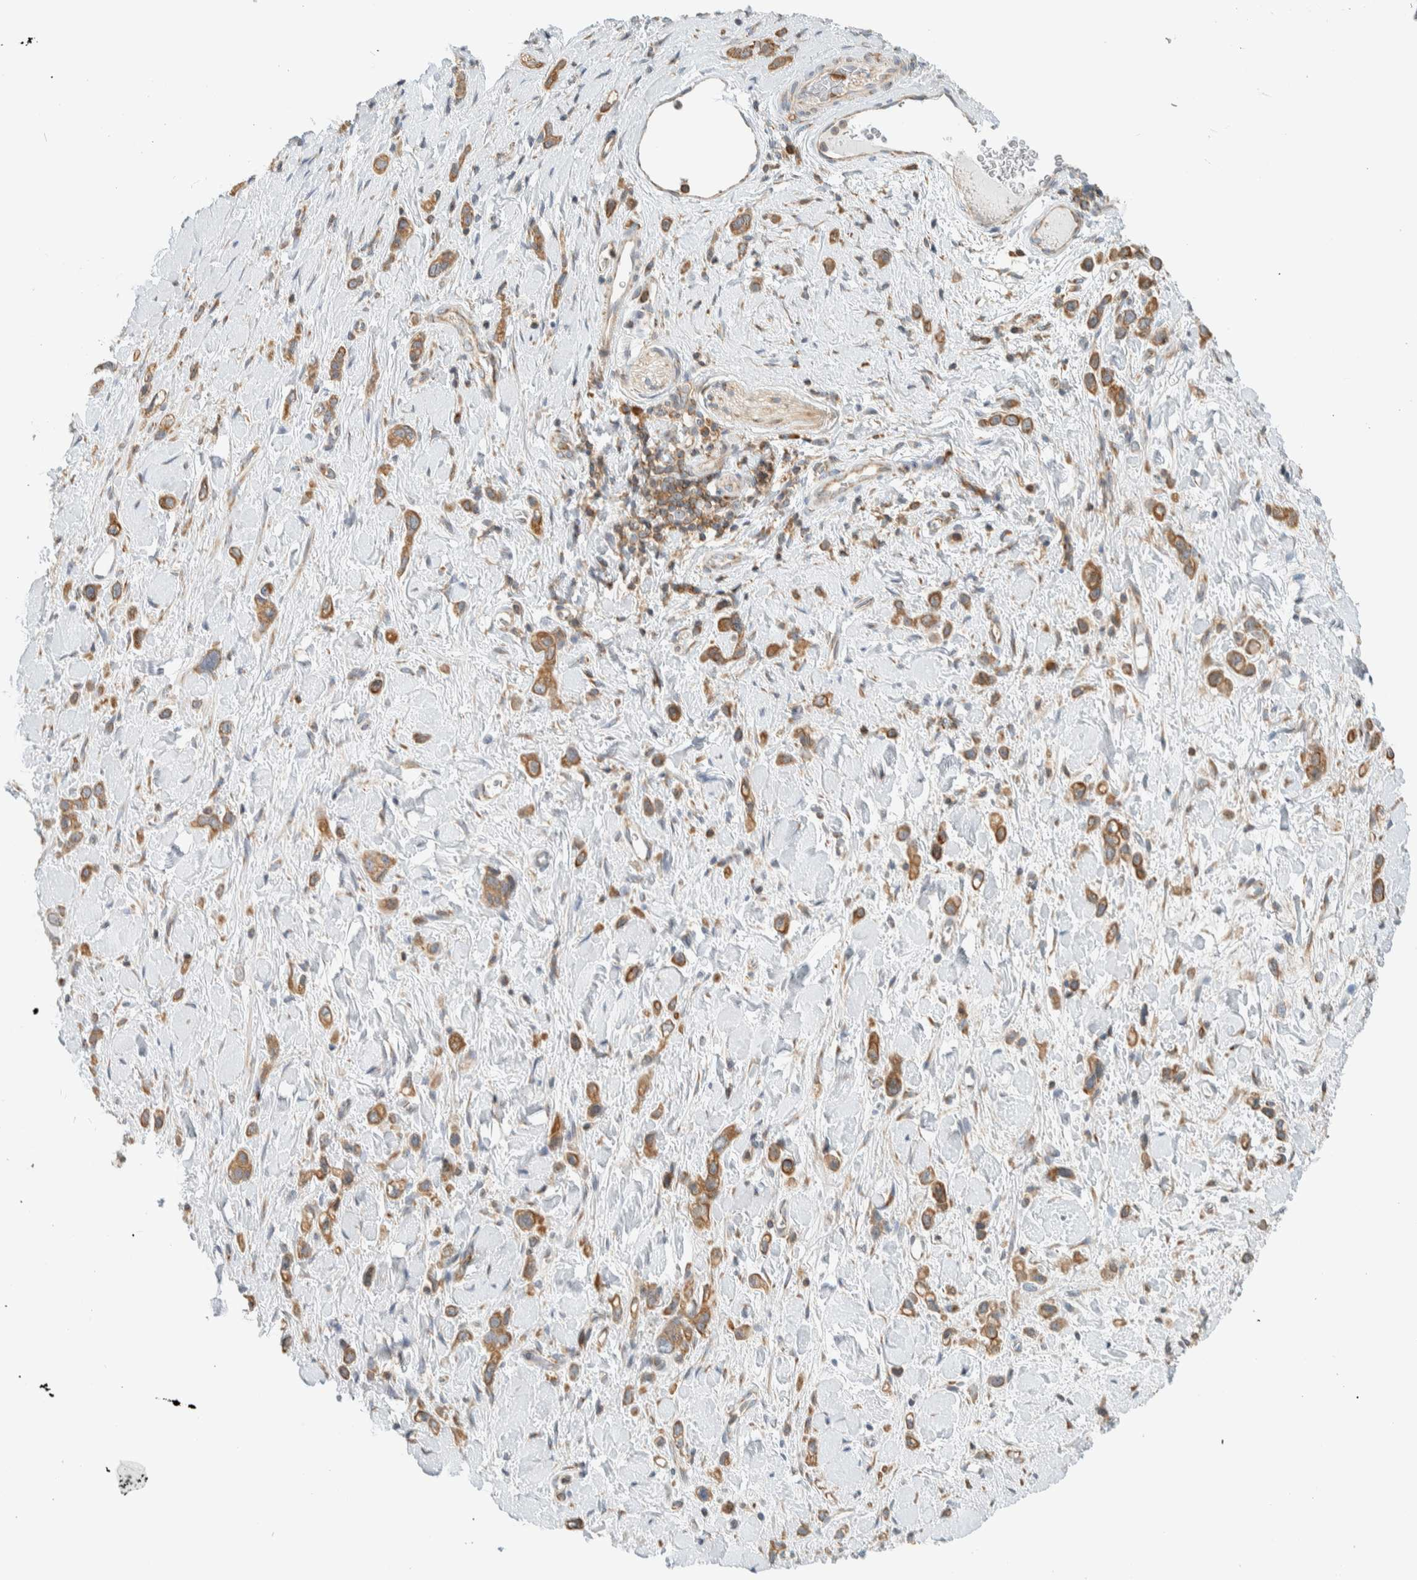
{"staining": {"intensity": "moderate", "quantity": ">75%", "location": "cytoplasmic/membranous"}, "tissue": "stomach cancer", "cell_type": "Tumor cells", "image_type": "cancer", "snomed": [{"axis": "morphology", "description": "Adenocarcinoma, NOS"}, {"axis": "topography", "description": "Stomach"}], "caption": "Immunohistochemistry staining of stomach adenocarcinoma, which exhibits medium levels of moderate cytoplasmic/membranous expression in approximately >75% of tumor cells indicating moderate cytoplasmic/membranous protein positivity. The staining was performed using DAB (brown) for protein detection and nuclei were counterstained in hematoxylin (blue).", "gene": "CCDC57", "patient": {"sex": "female", "age": 65}}